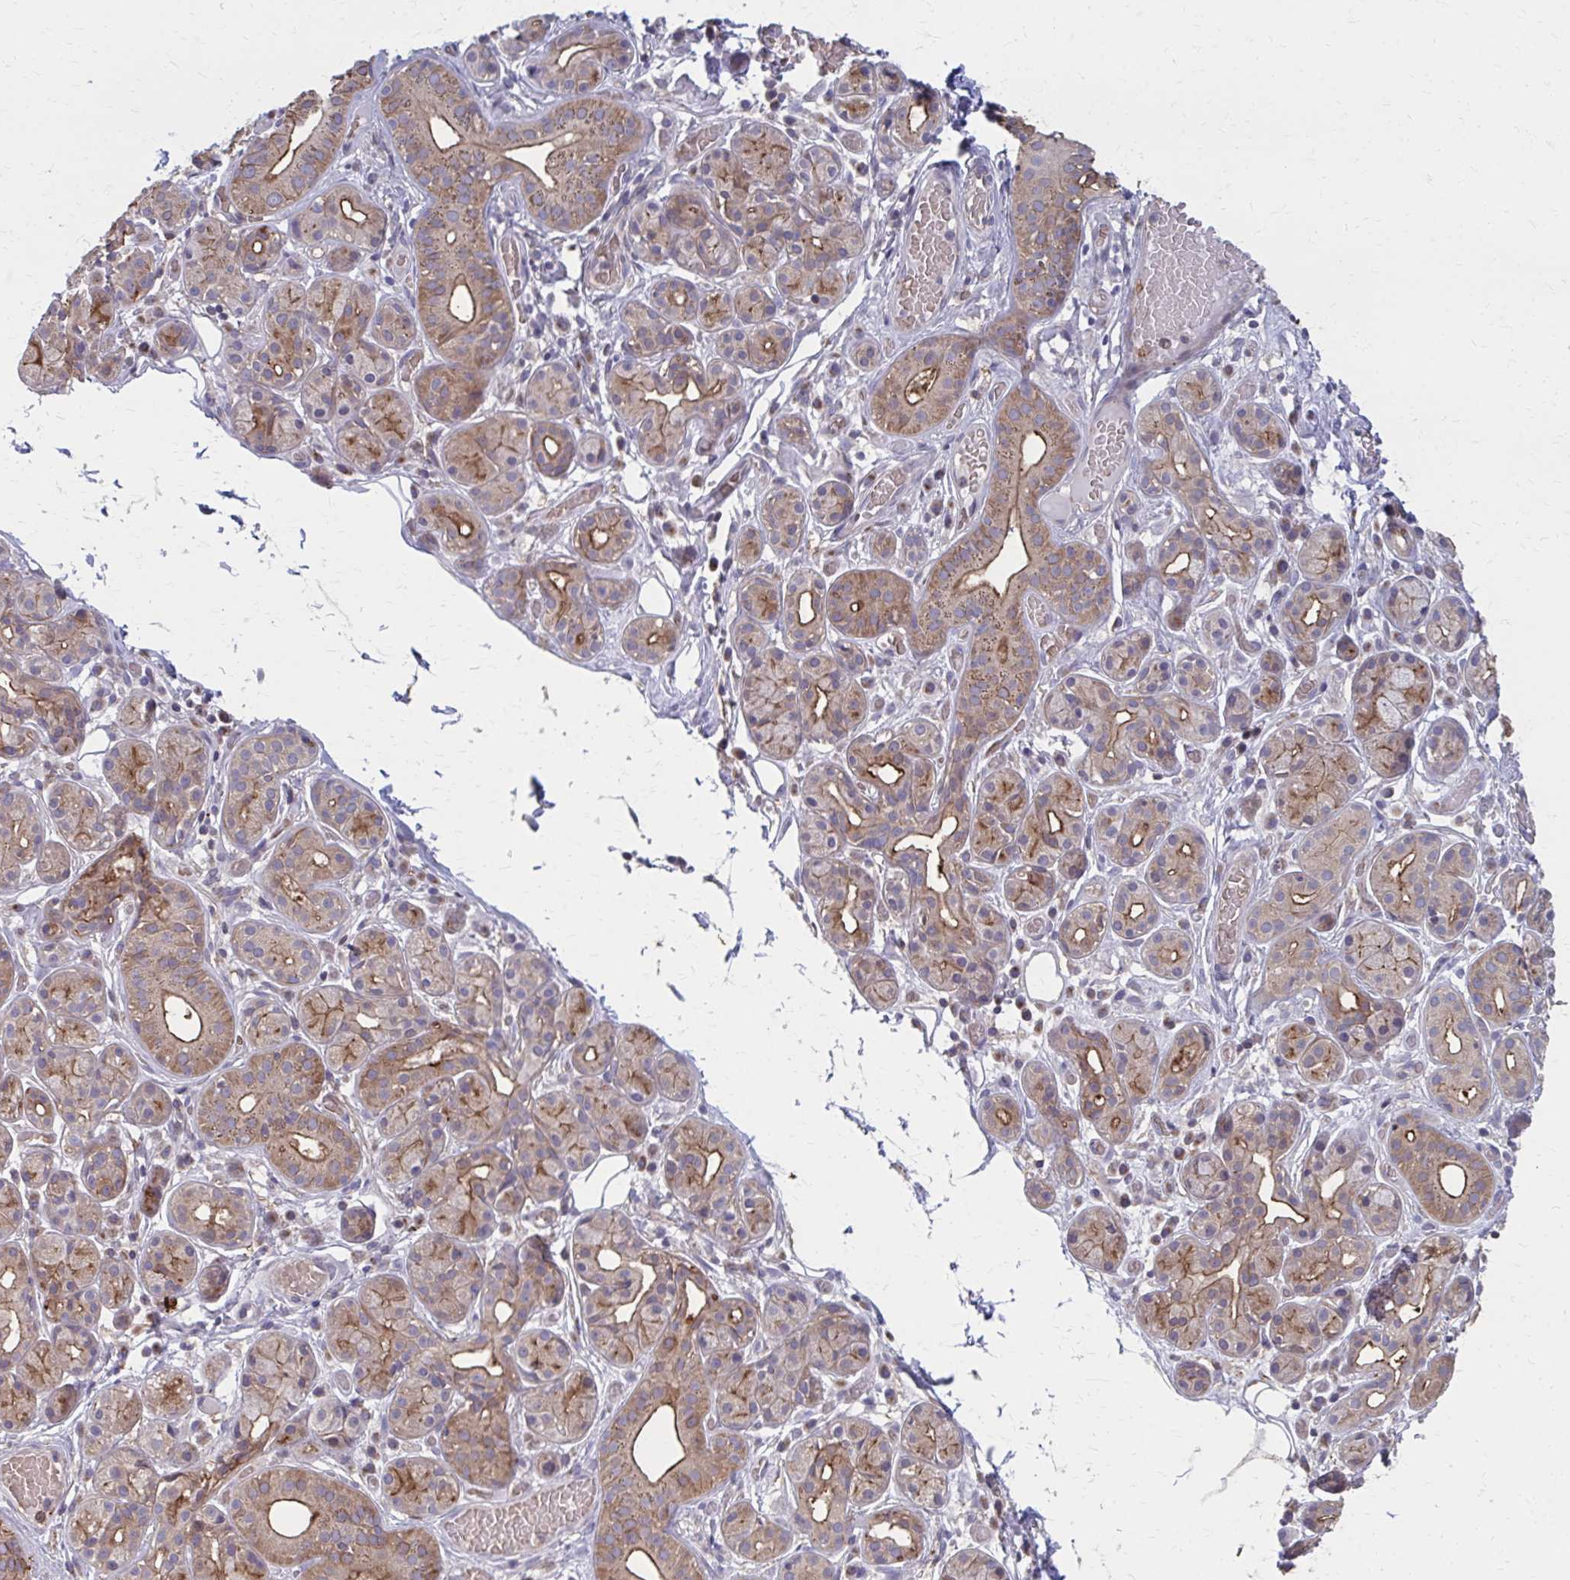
{"staining": {"intensity": "moderate", "quantity": "25%-75%", "location": "cytoplasmic/membranous"}, "tissue": "salivary gland", "cell_type": "Glandular cells", "image_type": "normal", "snomed": [{"axis": "morphology", "description": "Normal tissue, NOS"}, {"axis": "topography", "description": "Salivary gland"}, {"axis": "topography", "description": "Peripheral nerve tissue"}], "caption": "Immunohistochemistry histopathology image of unremarkable salivary gland stained for a protein (brown), which reveals medium levels of moderate cytoplasmic/membranous staining in about 25%-75% of glandular cells.", "gene": "MMP14", "patient": {"sex": "male", "age": 71}}